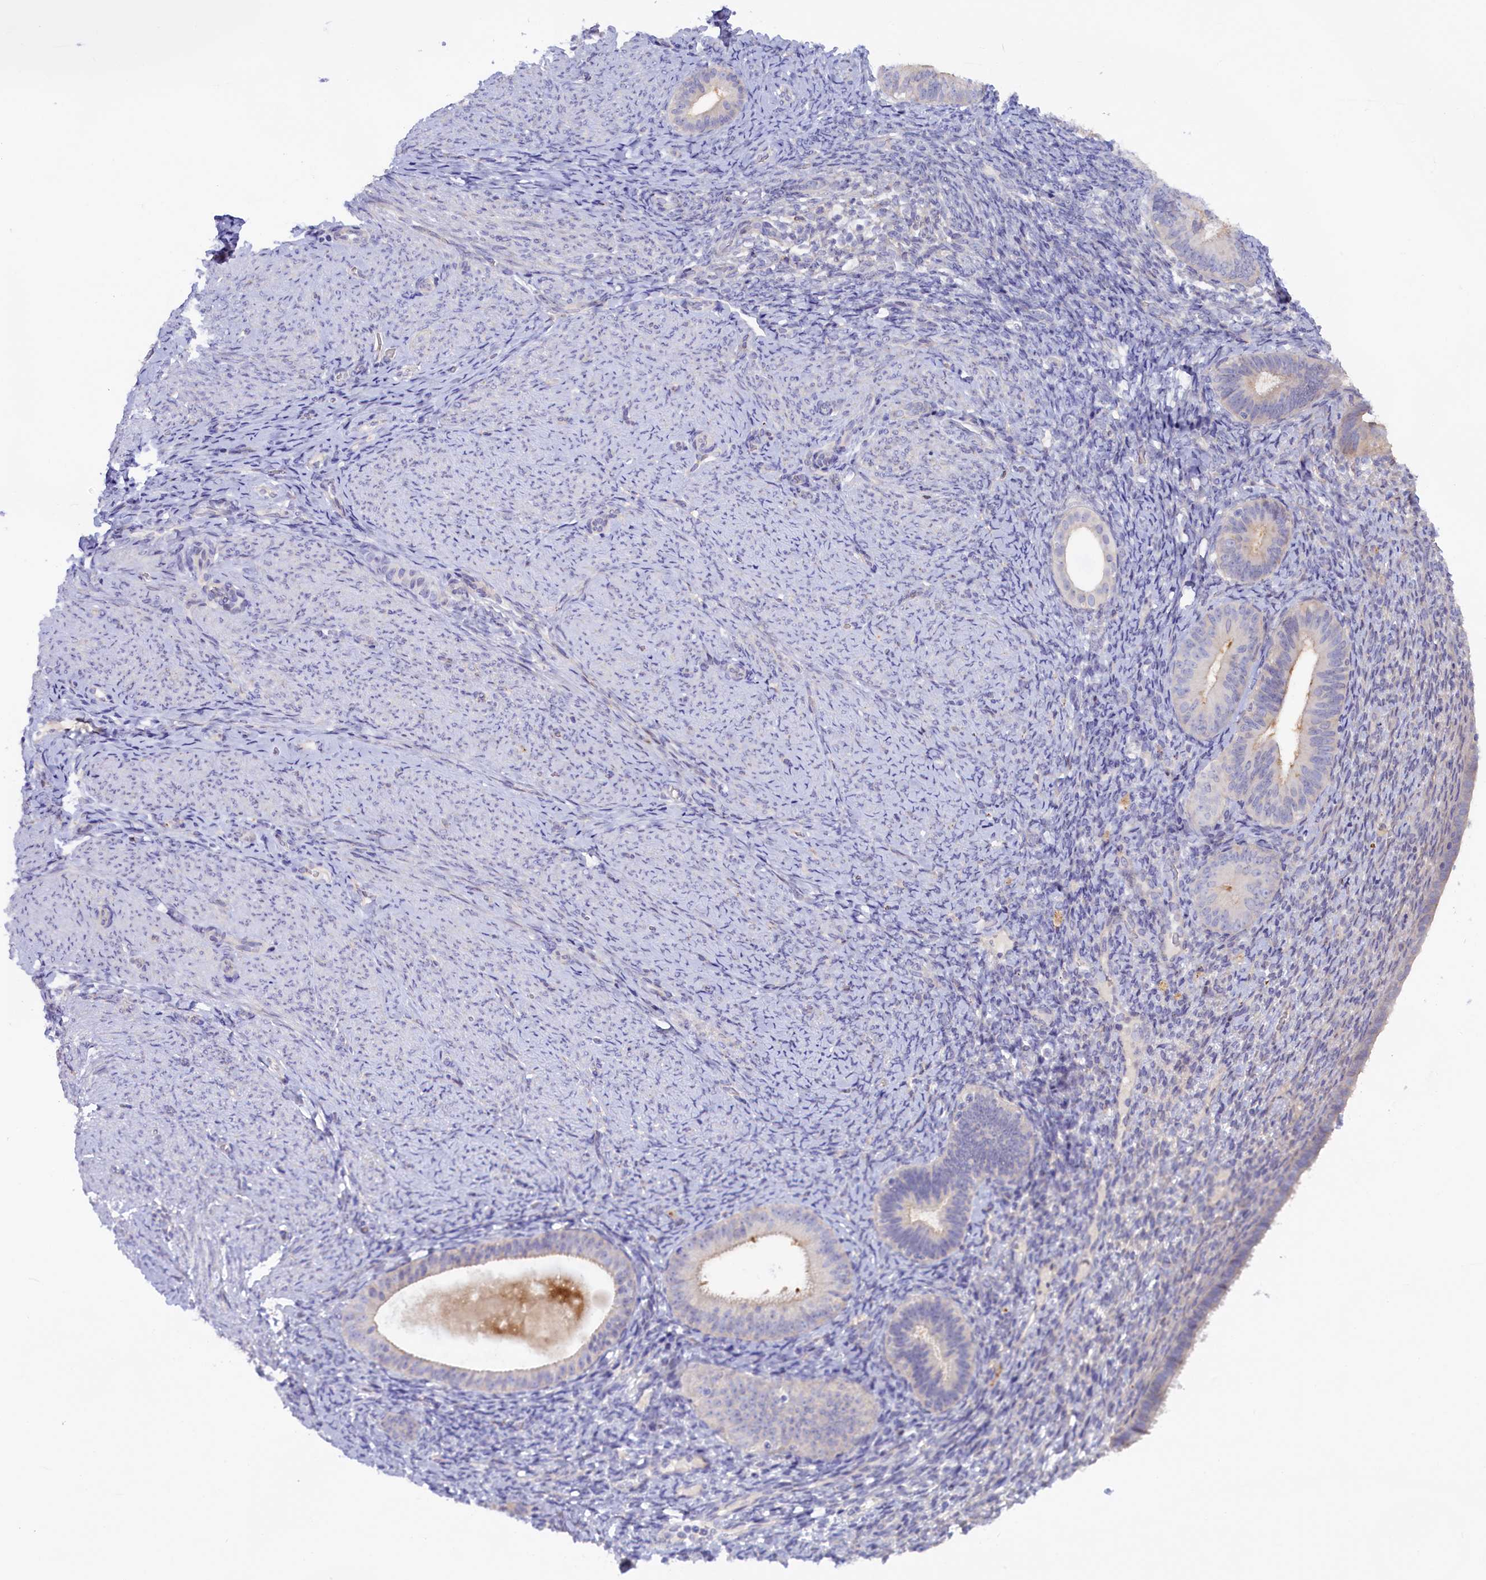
{"staining": {"intensity": "negative", "quantity": "none", "location": "none"}, "tissue": "endometrium", "cell_type": "Cells in endometrial stroma", "image_type": "normal", "snomed": [{"axis": "morphology", "description": "Normal tissue, NOS"}, {"axis": "topography", "description": "Endometrium"}], "caption": "Histopathology image shows no significant protein positivity in cells in endometrial stroma of normal endometrium. (Immunohistochemistry (ihc), brightfield microscopy, high magnification).", "gene": "HYKK", "patient": {"sex": "female", "age": 65}}